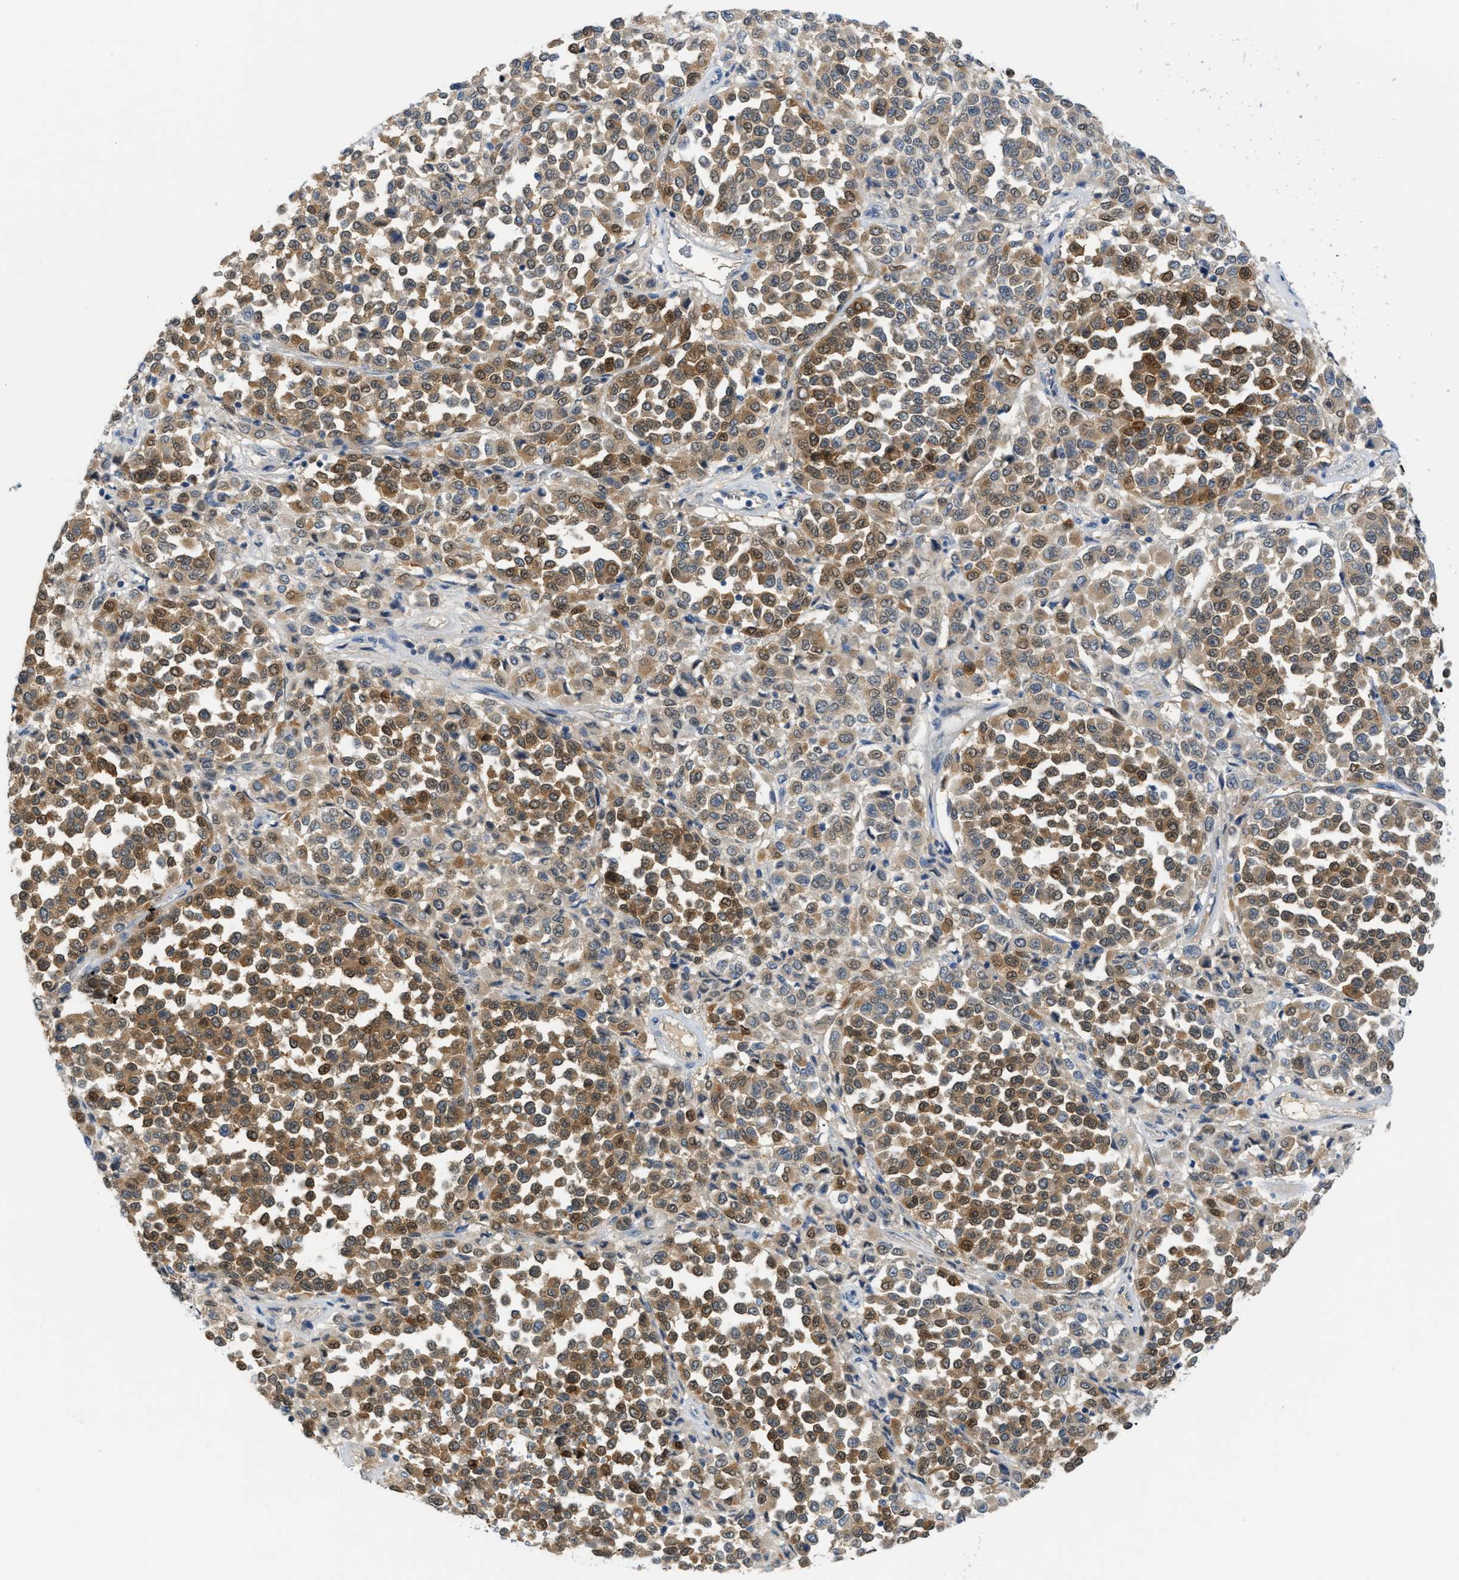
{"staining": {"intensity": "moderate", "quantity": "25%-75%", "location": "cytoplasmic/membranous,nuclear"}, "tissue": "melanoma", "cell_type": "Tumor cells", "image_type": "cancer", "snomed": [{"axis": "morphology", "description": "Malignant melanoma, Metastatic site"}, {"axis": "topography", "description": "Pancreas"}], "caption": "Malignant melanoma (metastatic site) was stained to show a protein in brown. There is medium levels of moderate cytoplasmic/membranous and nuclear positivity in approximately 25%-75% of tumor cells. The protein of interest is stained brown, and the nuclei are stained in blue (DAB (3,3'-diaminobenzidine) IHC with brightfield microscopy, high magnification).", "gene": "PSAT1", "patient": {"sex": "female", "age": 30}}